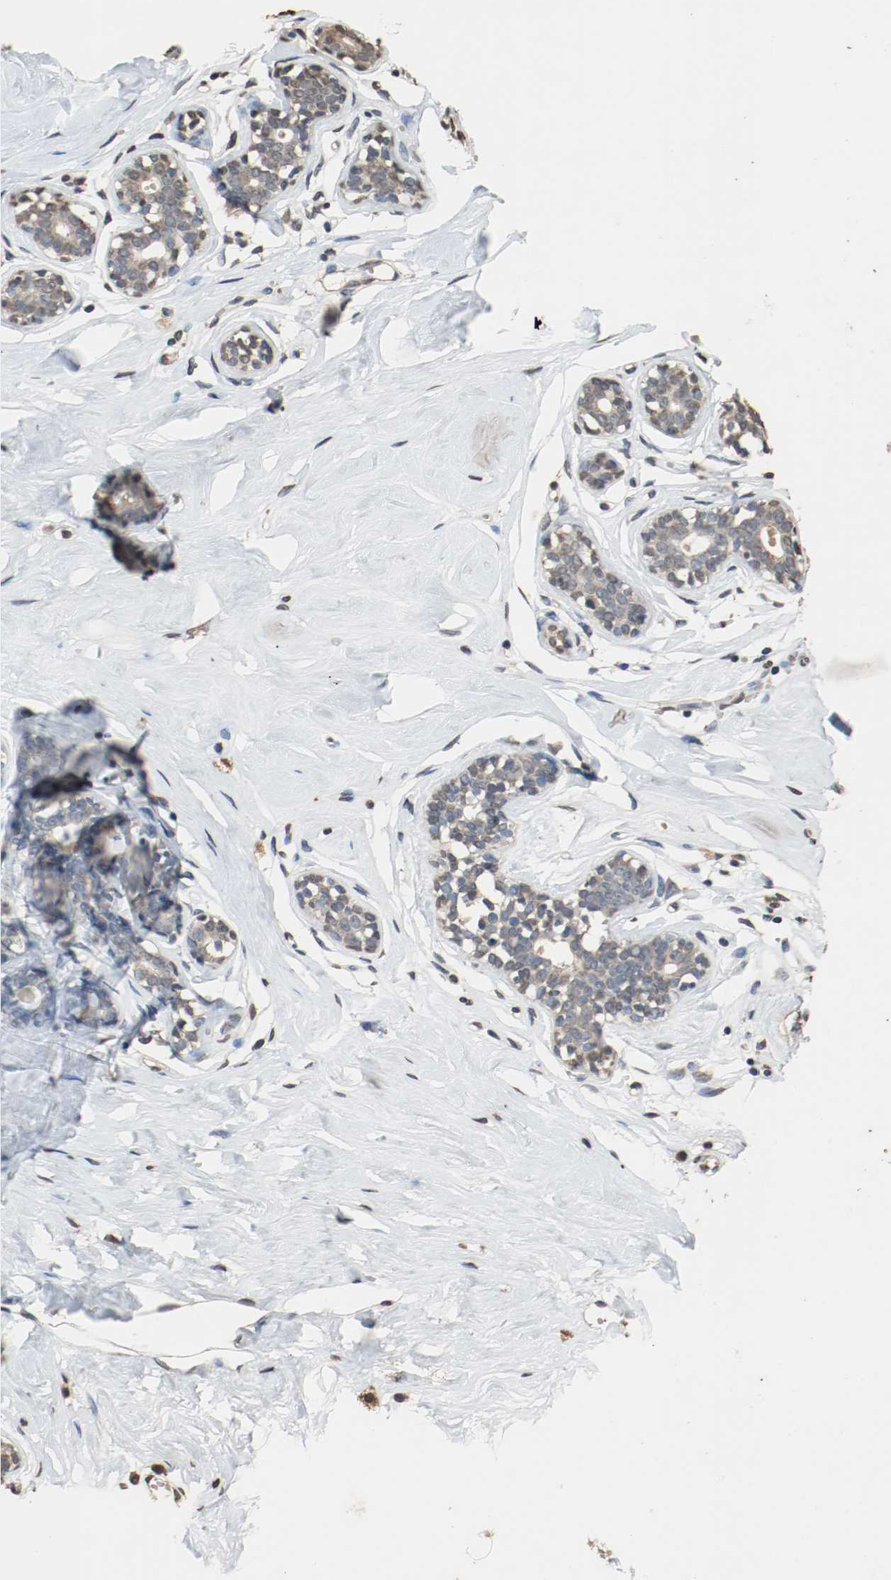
{"staining": {"intensity": "weak", "quantity": ">75%", "location": "cytoplasmic/membranous"}, "tissue": "breast", "cell_type": "Adipocytes", "image_type": "normal", "snomed": [{"axis": "morphology", "description": "Normal tissue, NOS"}, {"axis": "topography", "description": "Breast"}], "caption": "A photomicrograph of breast stained for a protein shows weak cytoplasmic/membranous brown staining in adipocytes. The staining was performed using DAB, with brown indicating positive protein expression. Nuclei are stained blue with hematoxylin.", "gene": "RTN4", "patient": {"sex": "female", "age": 23}}